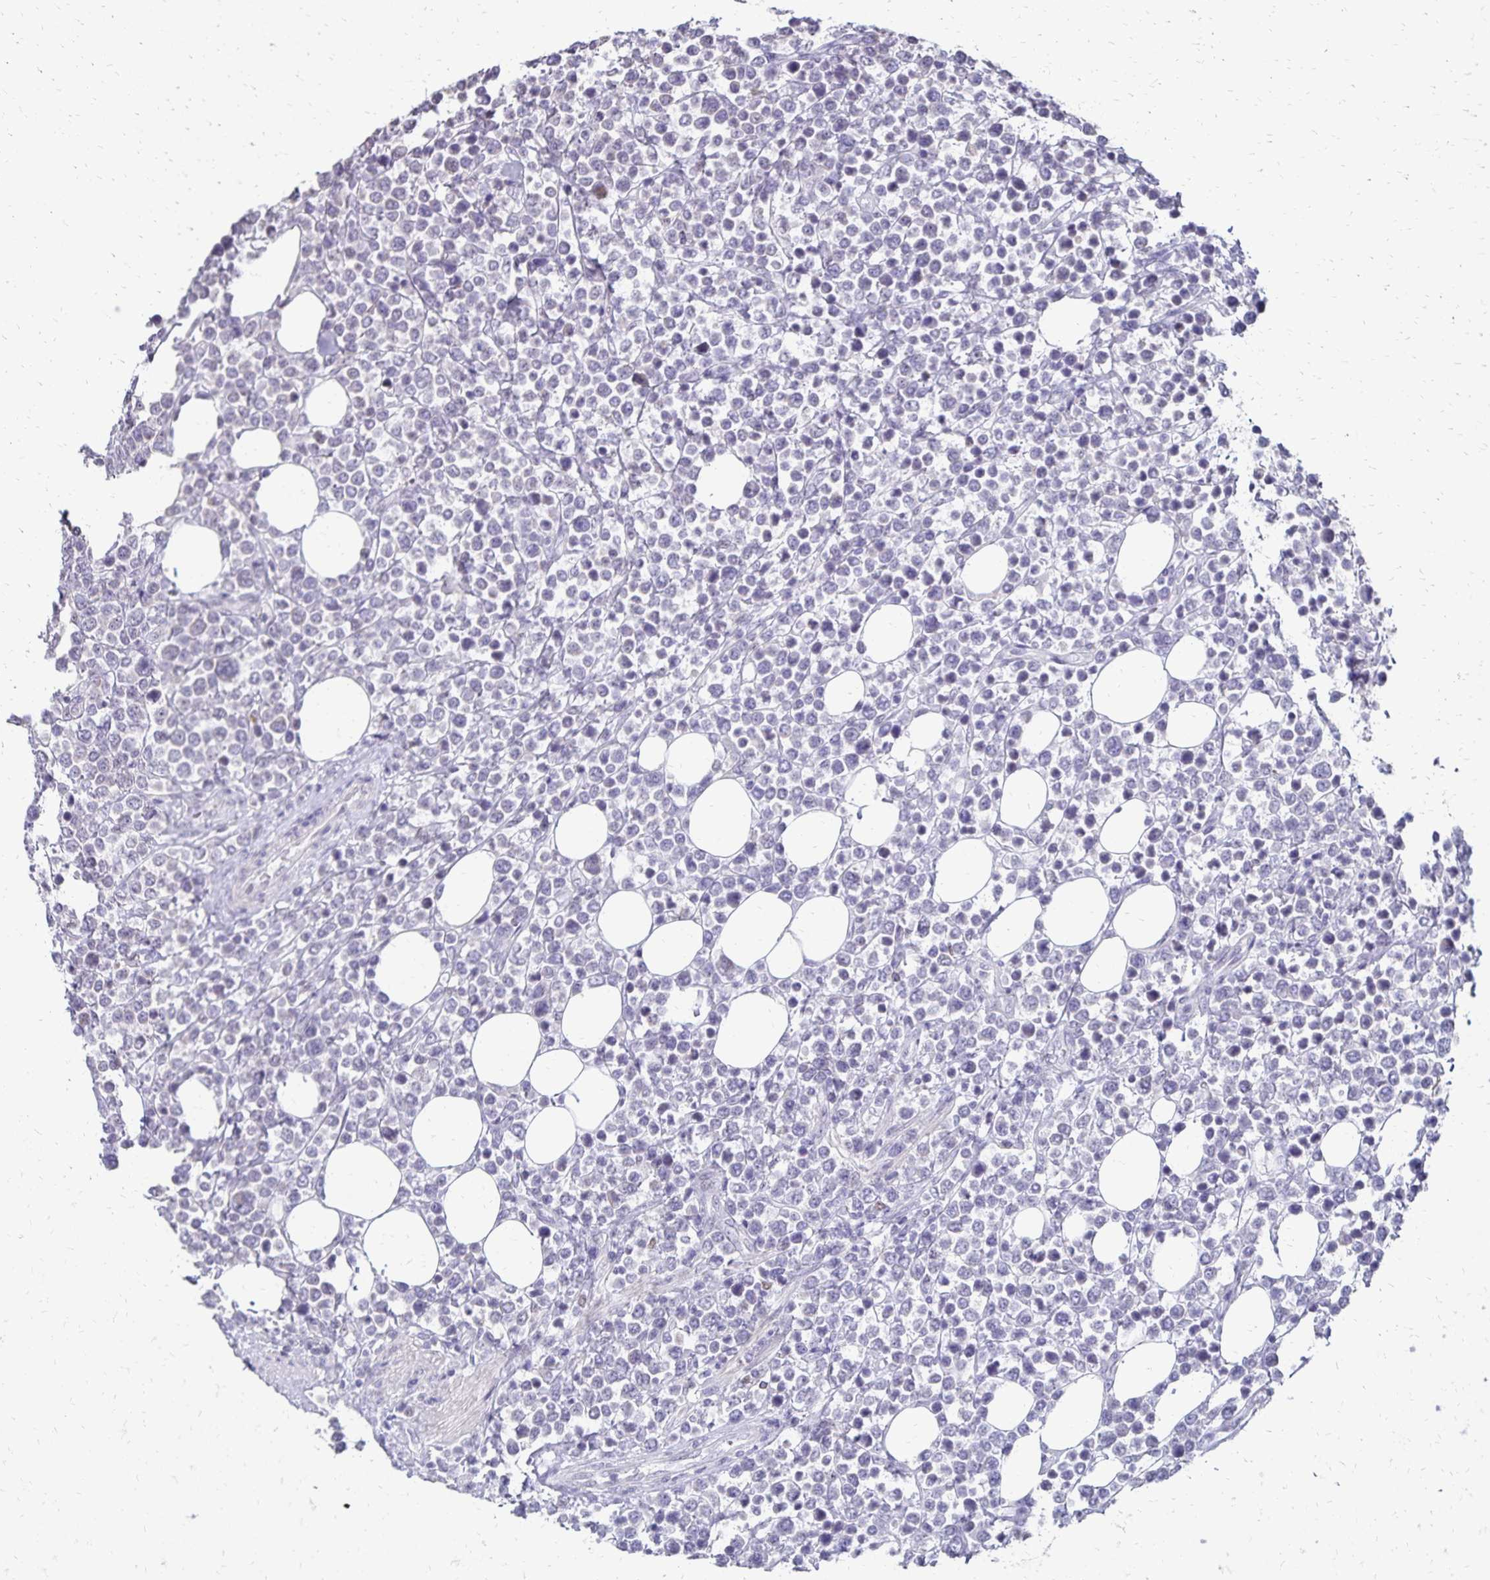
{"staining": {"intensity": "negative", "quantity": "none", "location": "none"}, "tissue": "lymphoma", "cell_type": "Tumor cells", "image_type": "cancer", "snomed": [{"axis": "morphology", "description": "Malignant lymphoma, non-Hodgkin's type, High grade"}, {"axis": "topography", "description": "Soft tissue"}], "caption": "Lymphoma was stained to show a protein in brown. There is no significant positivity in tumor cells.", "gene": "POLB", "patient": {"sex": "female", "age": 56}}